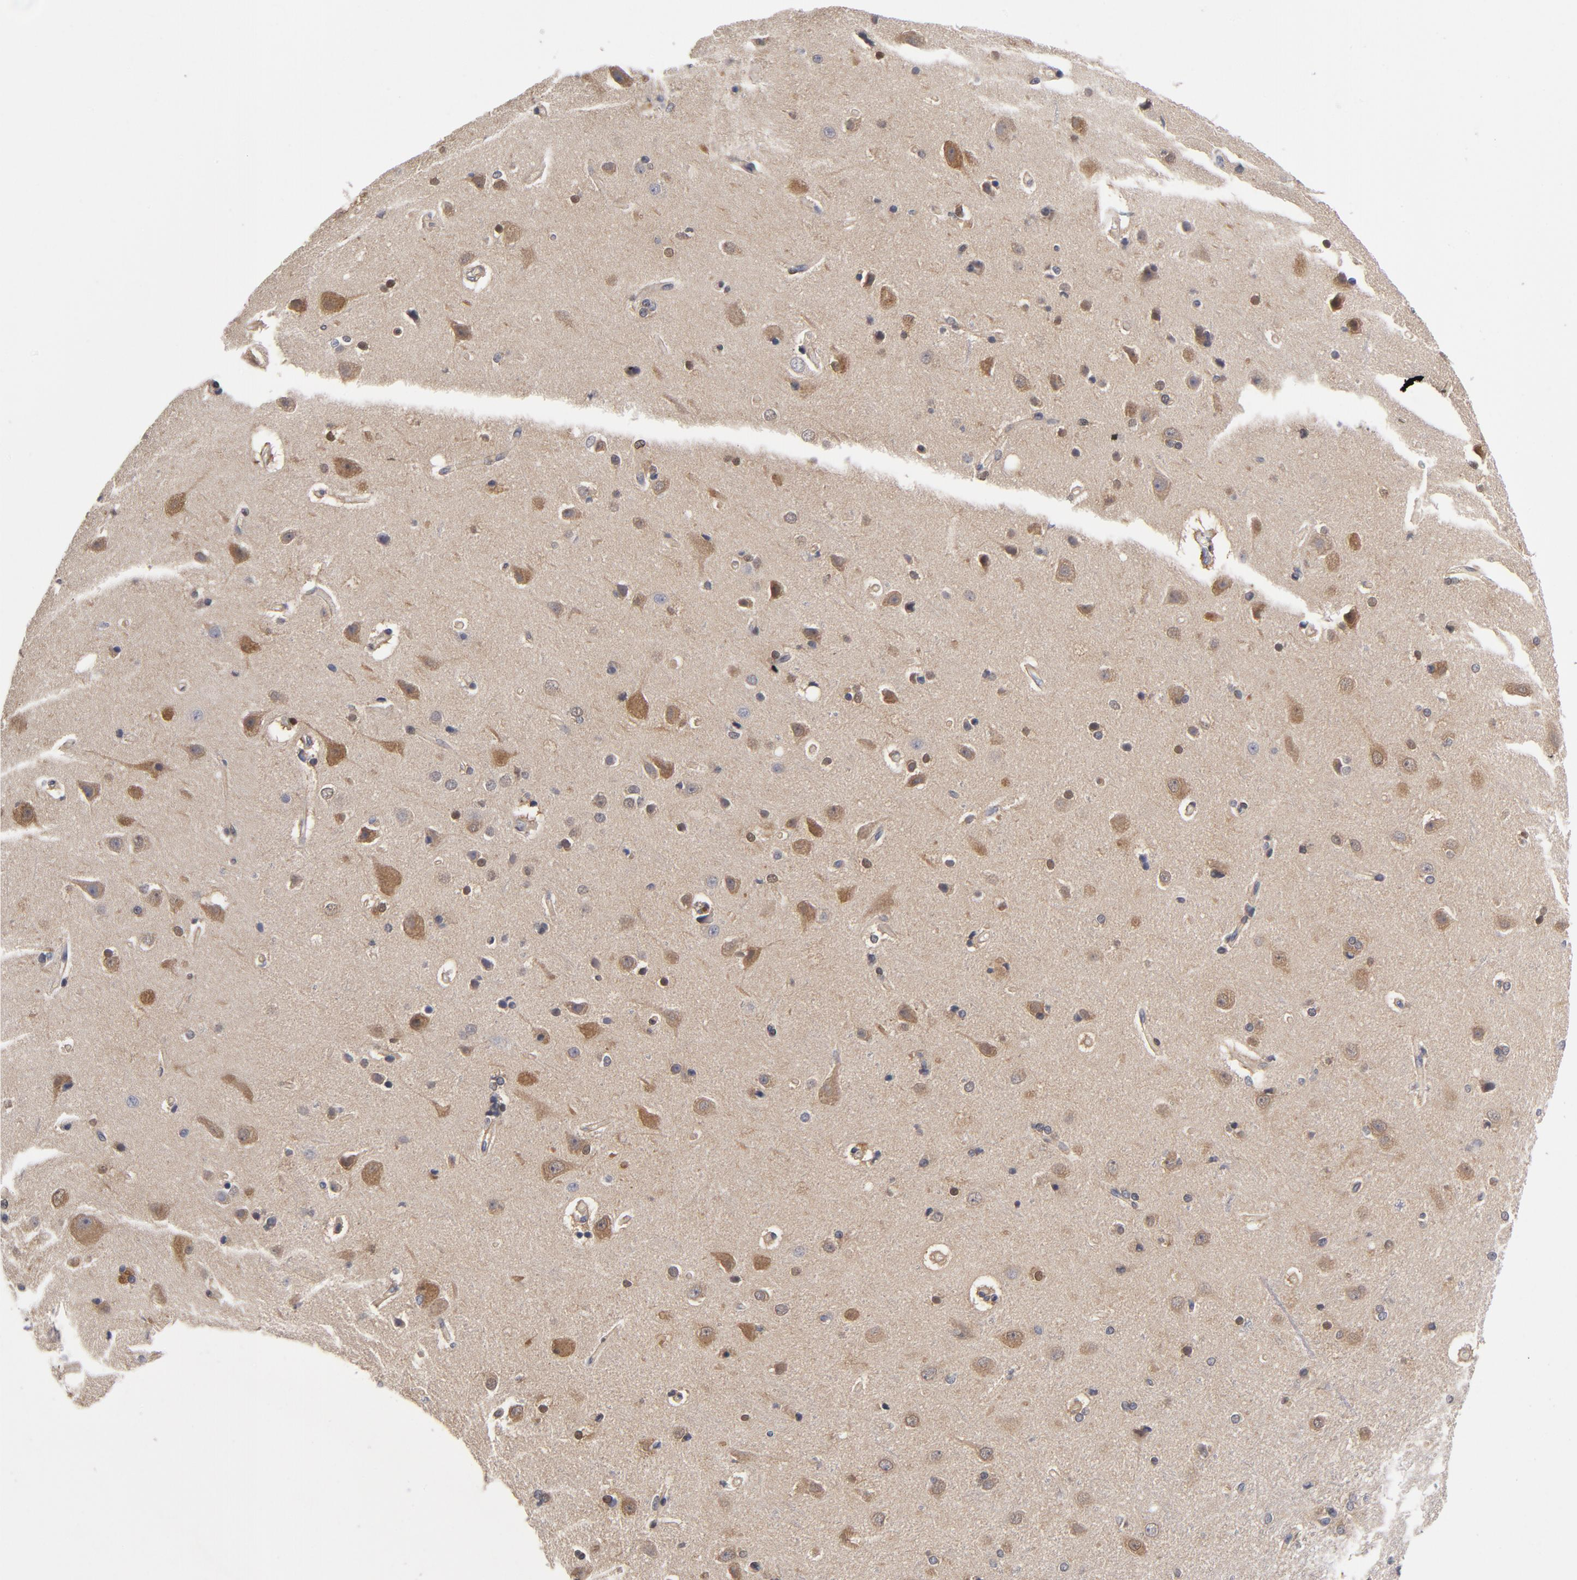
{"staining": {"intensity": "weak", "quantity": ">75%", "location": "cytoplasmic/membranous"}, "tissue": "cerebral cortex", "cell_type": "Endothelial cells", "image_type": "normal", "snomed": [{"axis": "morphology", "description": "Normal tissue, NOS"}, {"axis": "topography", "description": "Cerebral cortex"}], "caption": "Weak cytoplasmic/membranous protein expression is seen in approximately >75% of endothelial cells in cerebral cortex.", "gene": "ASMTL", "patient": {"sex": "male", "age": 62}}